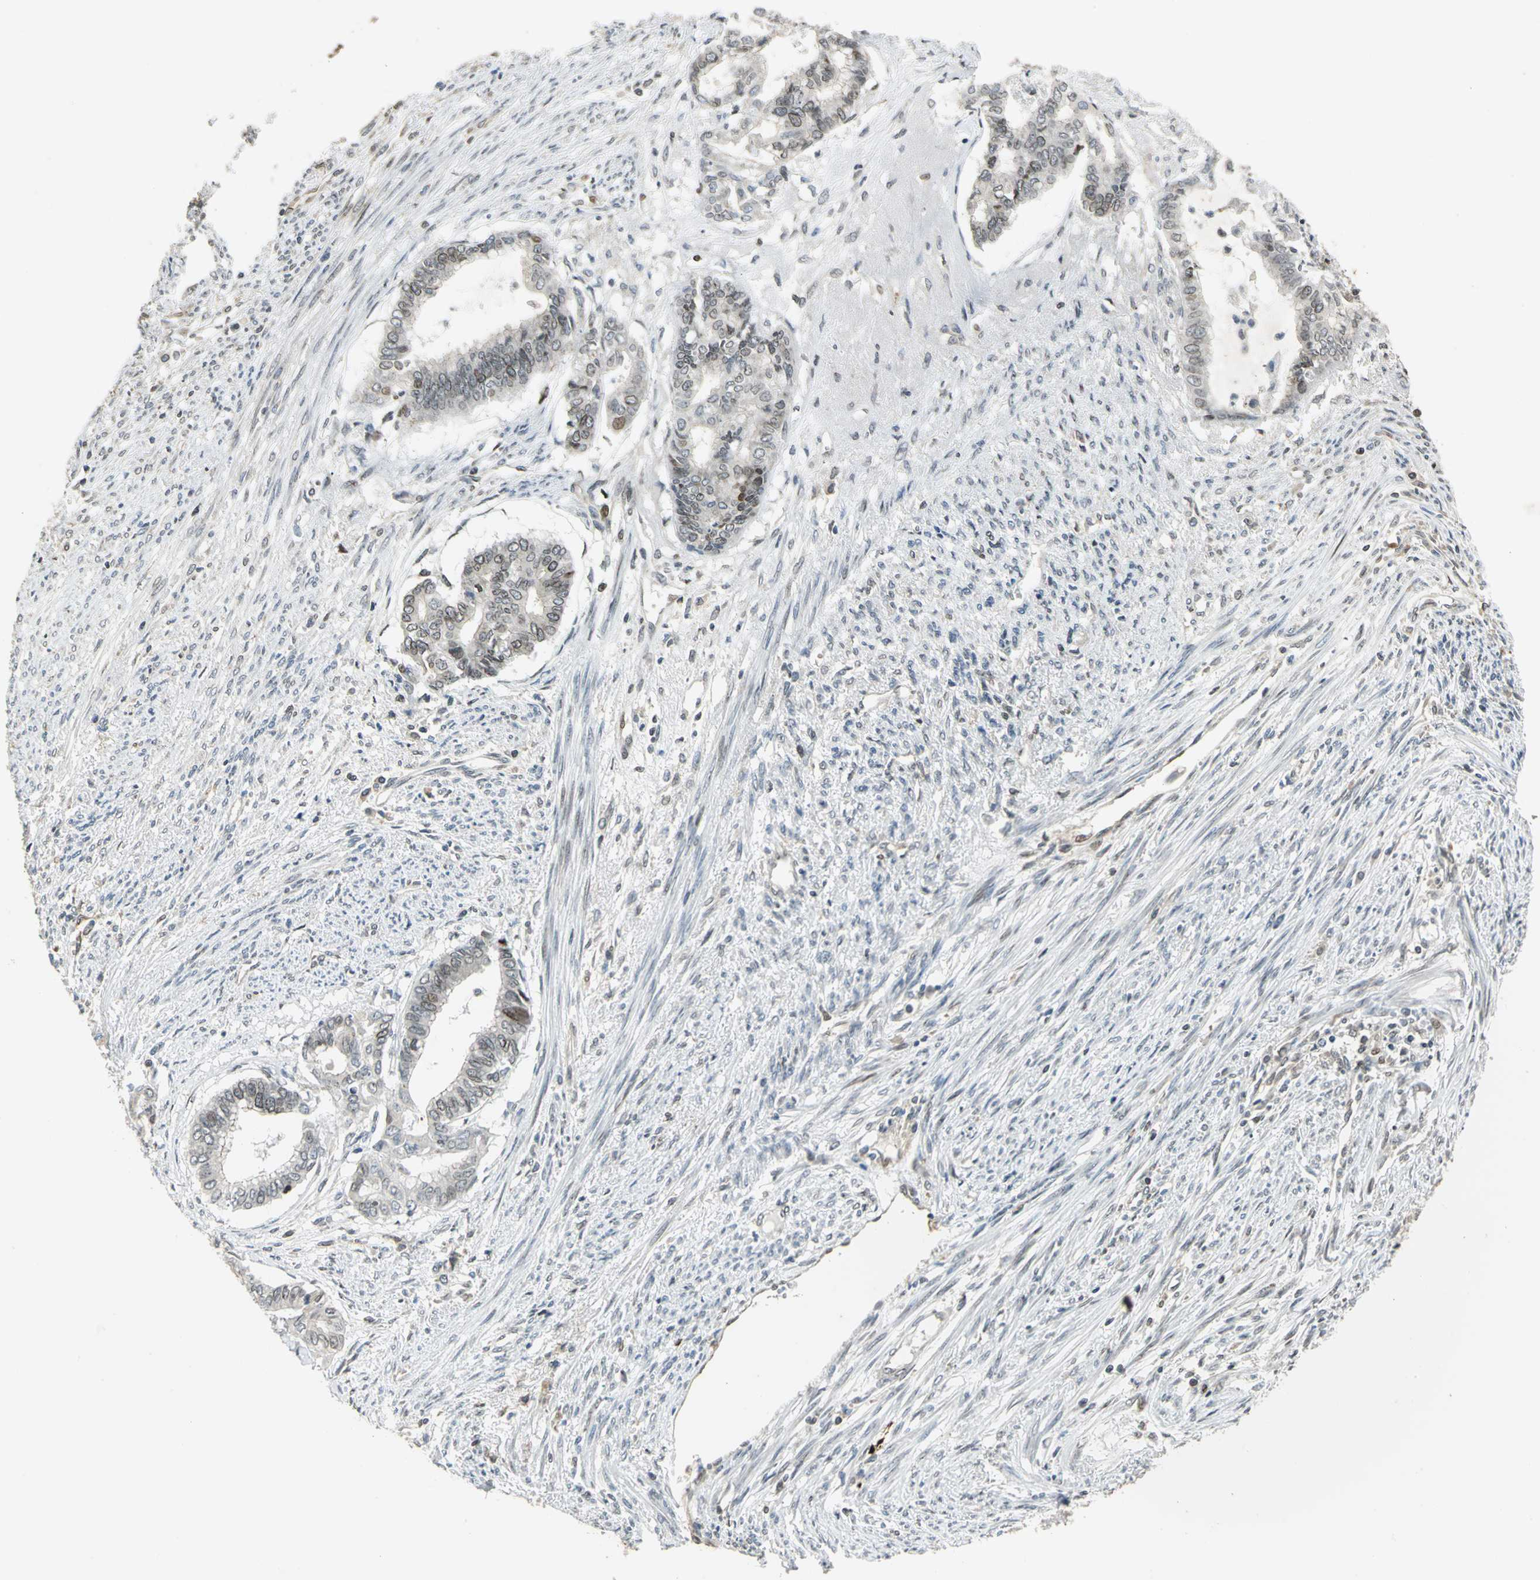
{"staining": {"intensity": "moderate", "quantity": "<25%", "location": "cytoplasmic/membranous,nuclear"}, "tissue": "endometrial cancer", "cell_type": "Tumor cells", "image_type": "cancer", "snomed": [{"axis": "morphology", "description": "Adenocarcinoma, NOS"}, {"axis": "topography", "description": "Endometrium"}], "caption": "Immunohistochemical staining of endometrial cancer (adenocarcinoma) reveals moderate cytoplasmic/membranous and nuclear protein positivity in approximately <25% of tumor cells.", "gene": "BRIP1", "patient": {"sex": "female", "age": 79}}